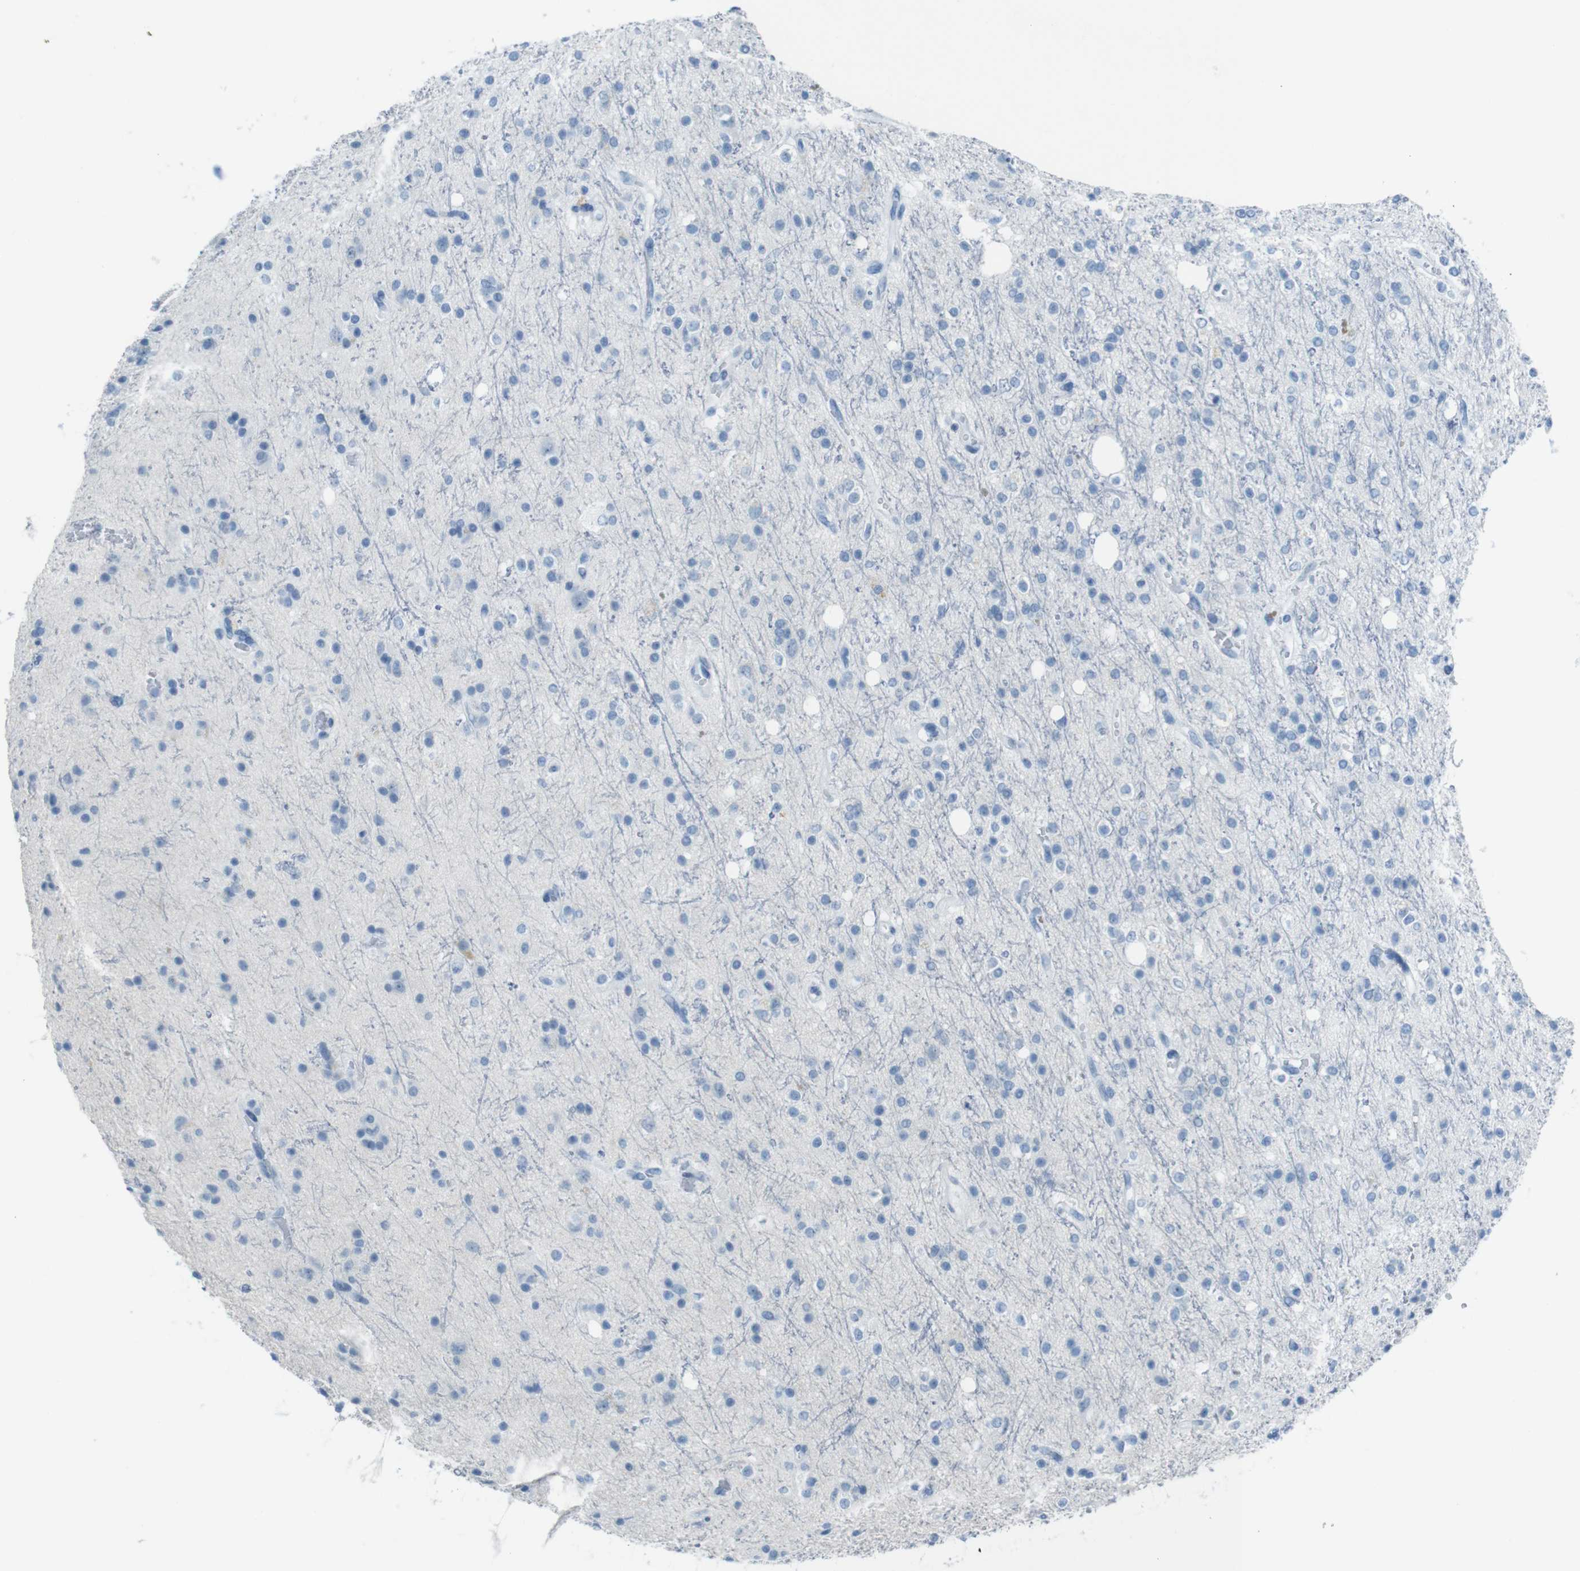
{"staining": {"intensity": "negative", "quantity": "none", "location": "none"}, "tissue": "glioma", "cell_type": "Tumor cells", "image_type": "cancer", "snomed": [{"axis": "morphology", "description": "Glioma, malignant, High grade"}, {"axis": "topography", "description": "Brain"}], "caption": "The photomicrograph exhibits no staining of tumor cells in glioma.", "gene": "TMEM207", "patient": {"sex": "male", "age": 47}}